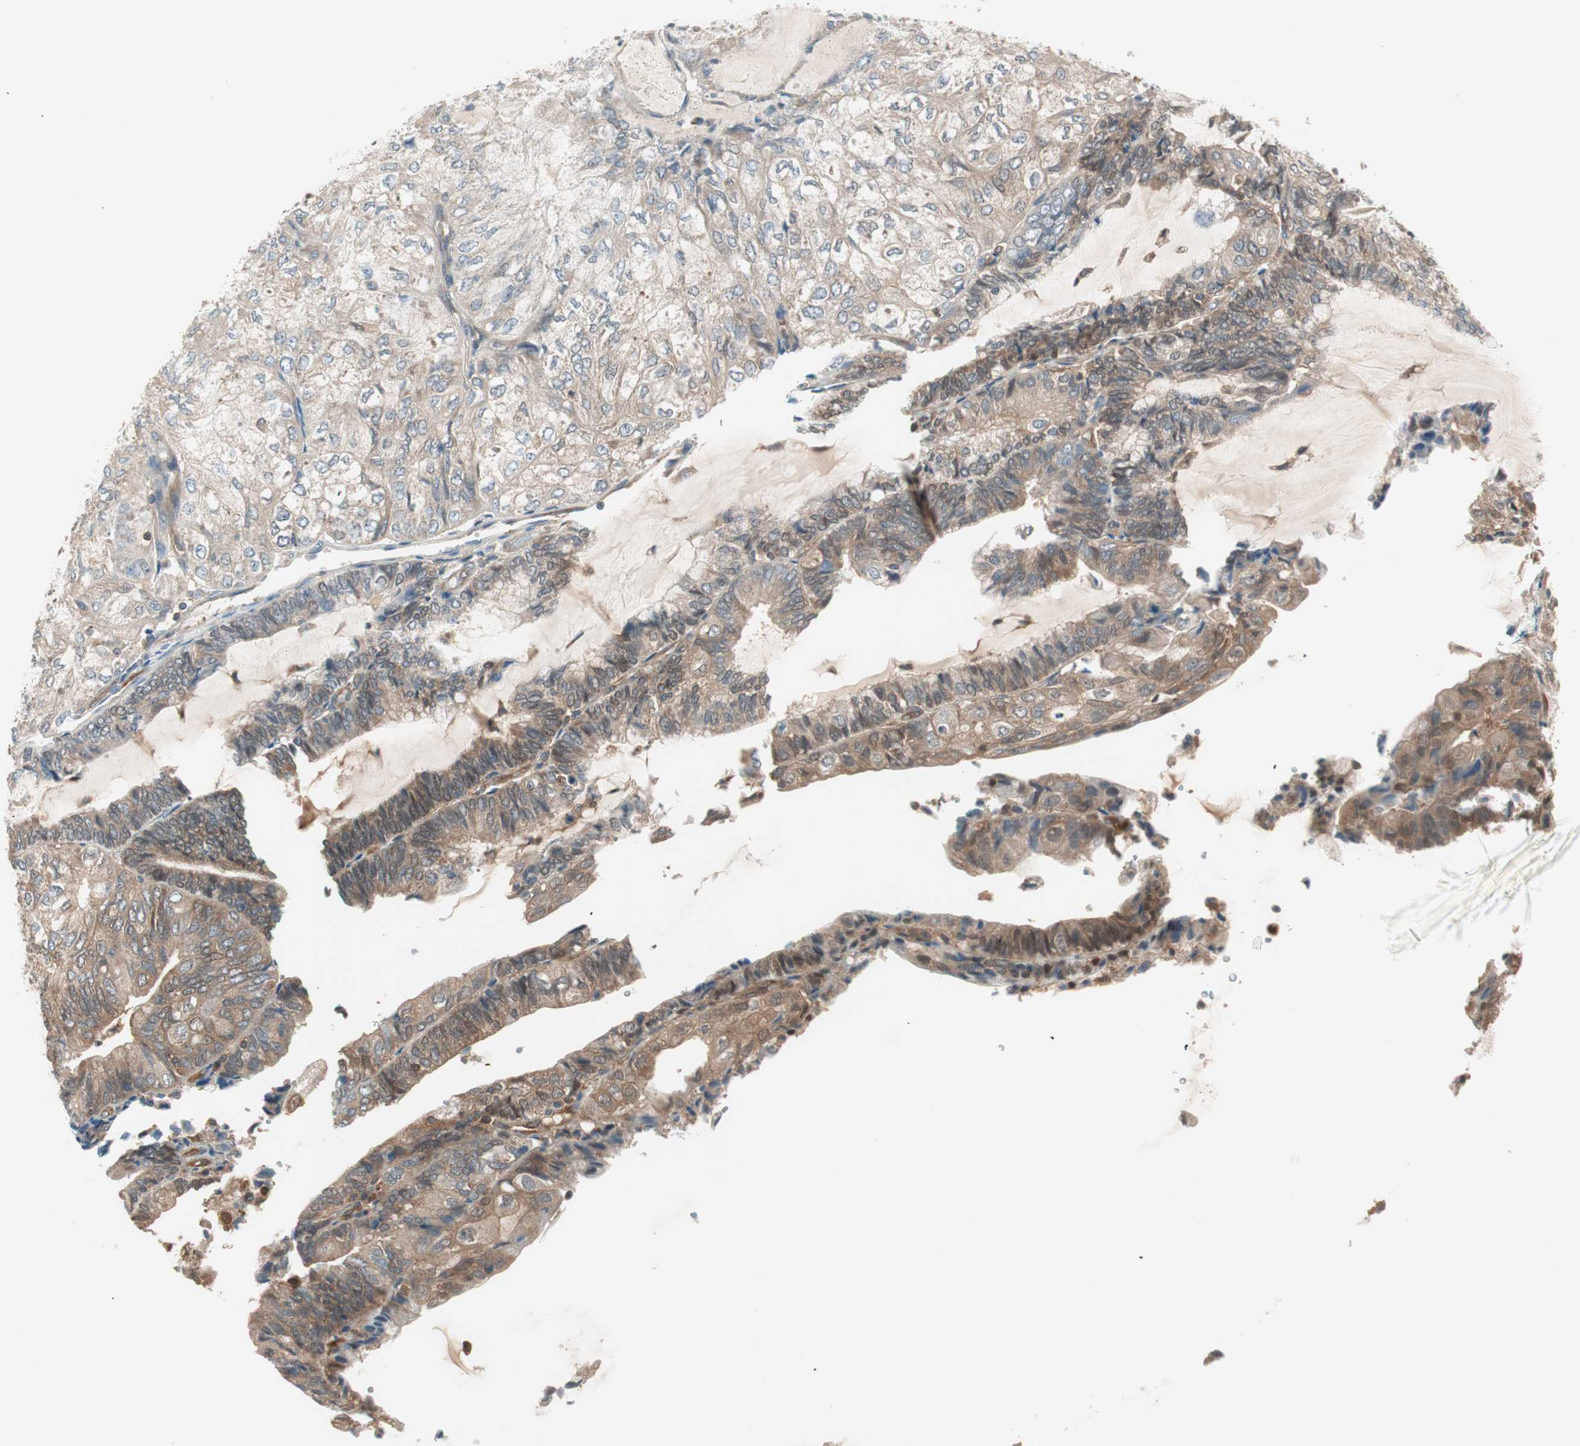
{"staining": {"intensity": "moderate", "quantity": ">75%", "location": "cytoplasmic/membranous"}, "tissue": "endometrial cancer", "cell_type": "Tumor cells", "image_type": "cancer", "snomed": [{"axis": "morphology", "description": "Adenocarcinoma, NOS"}, {"axis": "topography", "description": "Endometrium"}], "caption": "An immunohistochemistry image of neoplastic tissue is shown. Protein staining in brown labels moderate cytoplasmic/membranous positivity in endometrial cancer (adenocarcinoma) within tumor cells.", "gene": "GALT", "patient": {"sex": "female", "age": 81}}